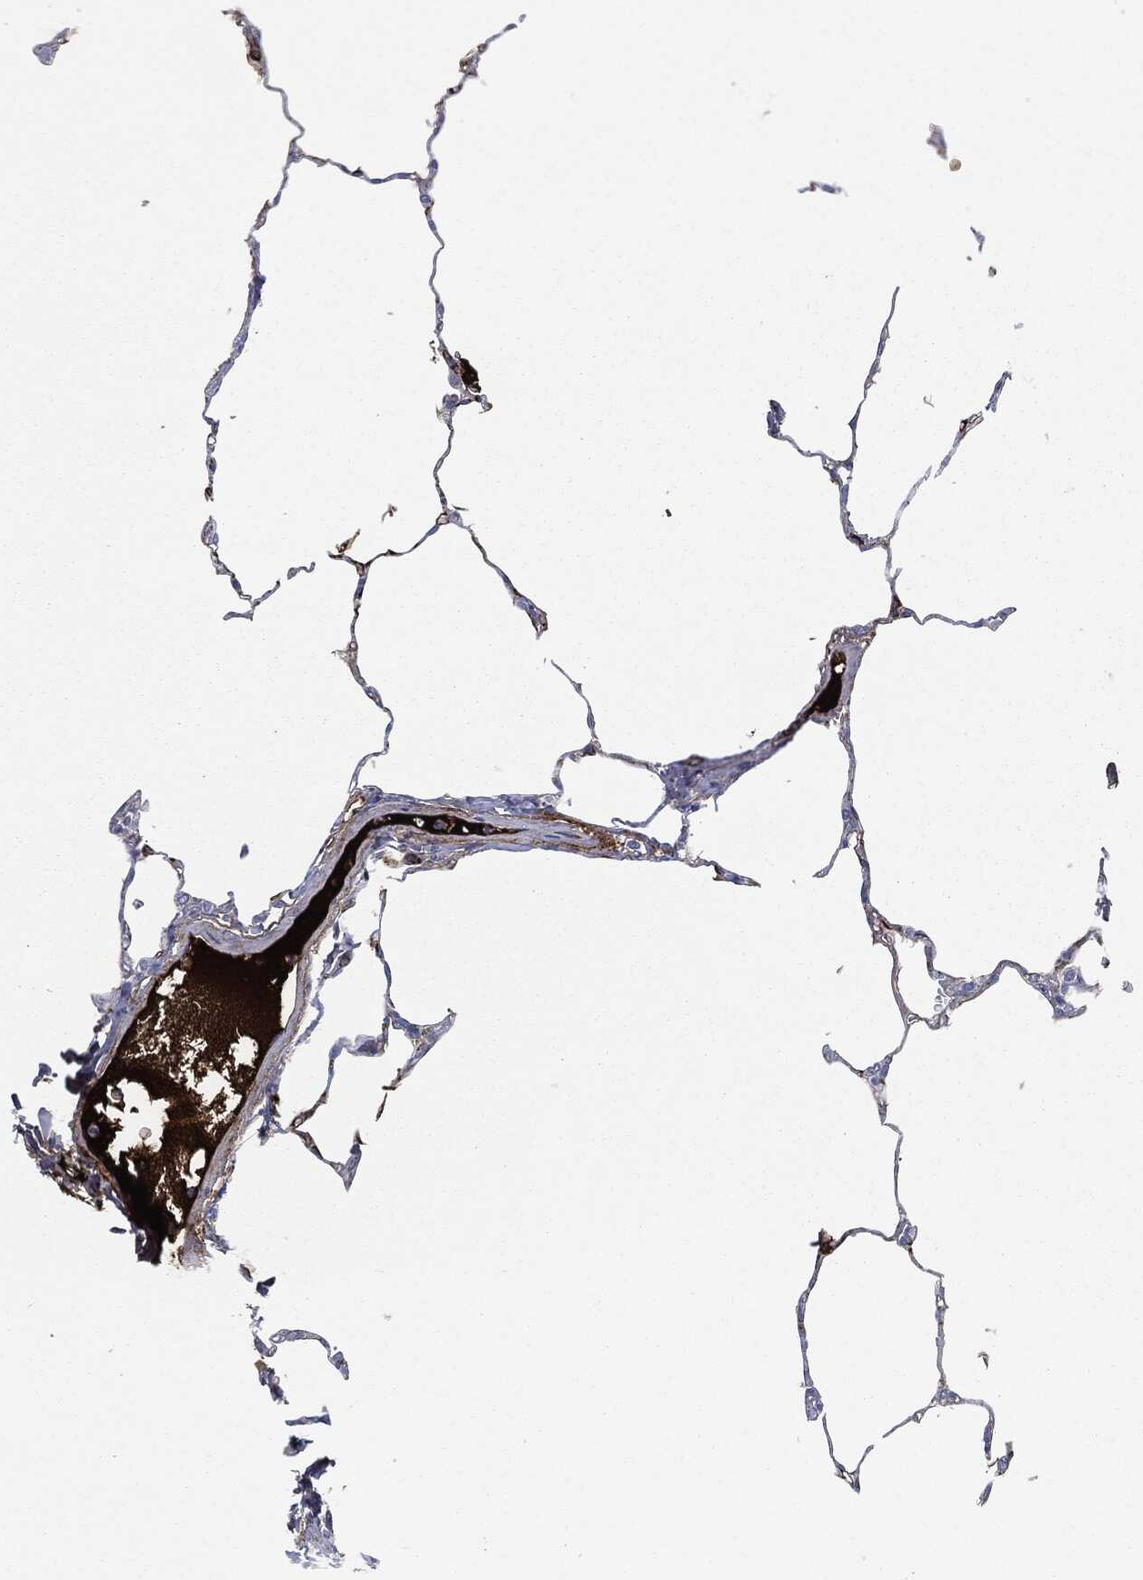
{"staining": {"intensity": "negative", "quantity": "none", "location": "none"}, "tissue": "lung", "cell_type": "Alveolar cells", "image_type": "normal", "snomed": [{"axis": "morphology", "description": "Normal tissue, NOS"}, {"axis": "morphology", "description": "Adenocarcinoma, metastatic, NOS"}, {"axis": "topography", "description": "Lung"}], "caption": "This image is of unremarkable lung stained with immunohistochemistry to label a protein in brown with the nuclei are counter-stained blue. There is no expression in alveolar cells.", "gene": "APOB", "patient": {"sex": "male", "age": 45}}